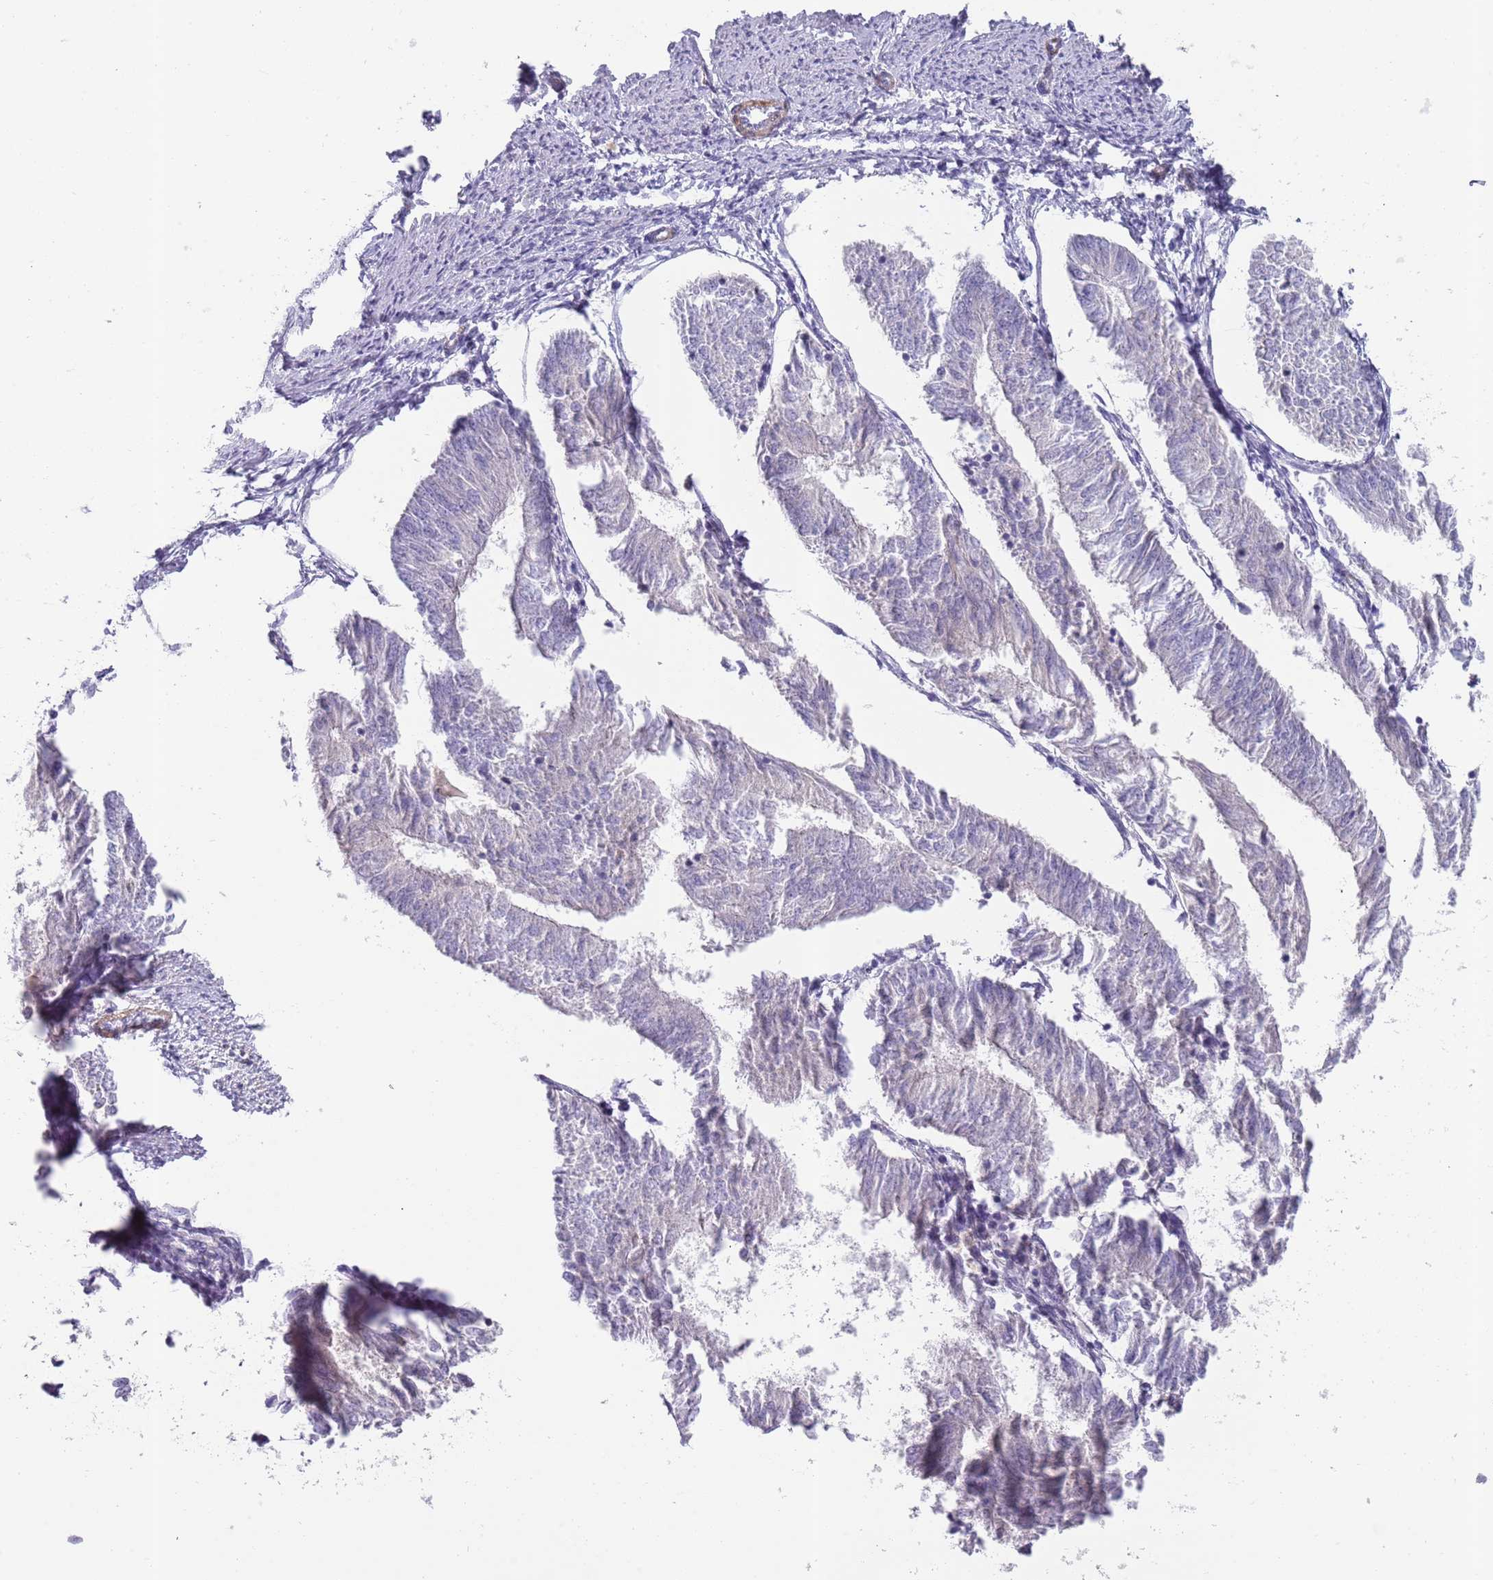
{"staining": {"intensity": "negative", "quantity": "none", "location": "none"}, "tissue": "endometrial cancer", "cell_type": "Tumor cells", "image_type": "cancer", "snomed": [{"axis": "morphology", "description": "Adenocarcinoma, NOS"}, {"axis": "topography", "description": "Endometrium"}], "caption": "Human adenocarcinoma (endometrial) stained for a protein using immunohistochemistry displays no positivity in tumor cells.", "gene": "PRAC1", "patient": {"sex": "female", "age": 58}}